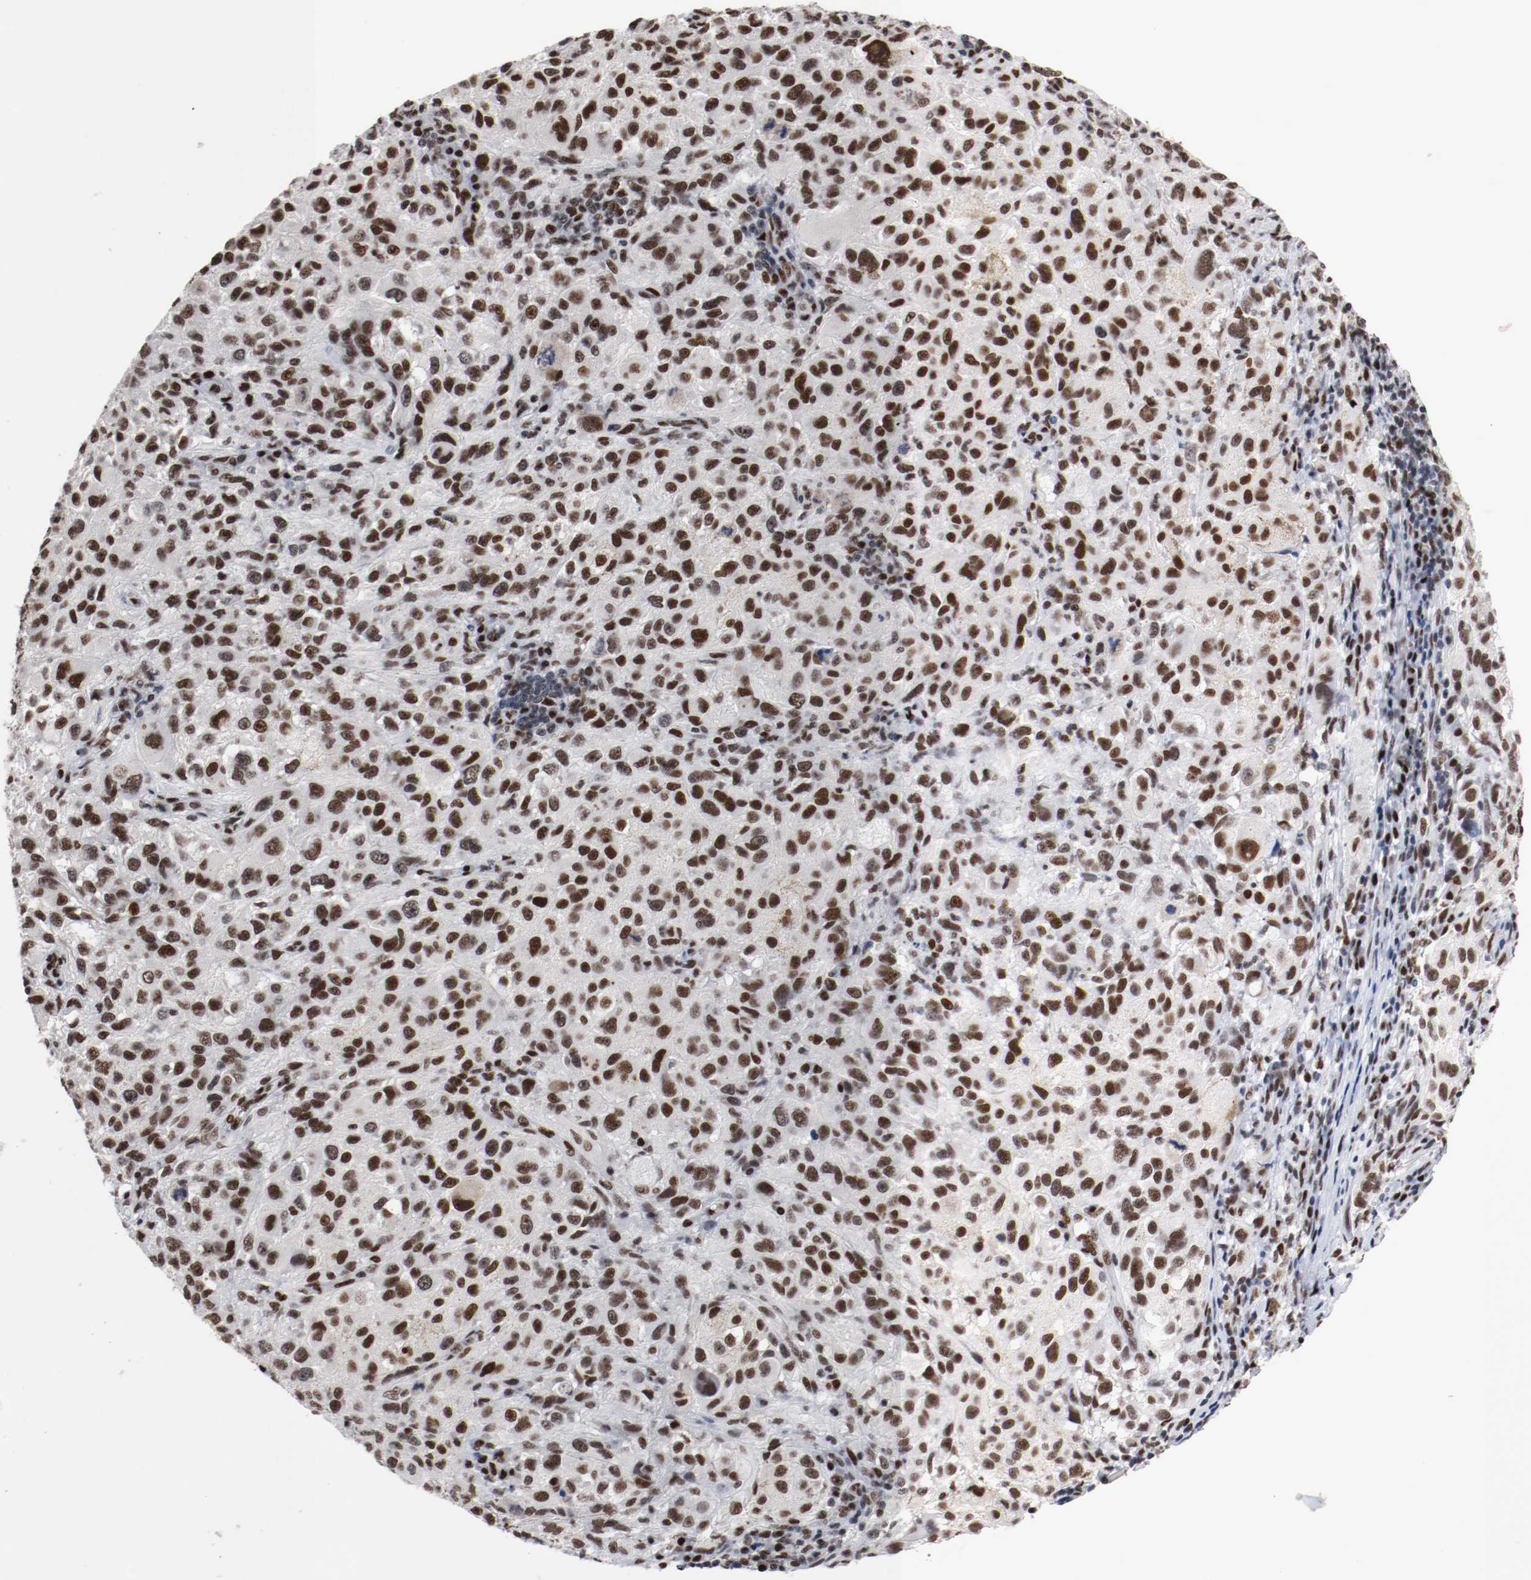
{"staining": {"intensity": "strong", "quantity": ">75%", "location": "nuclear"}, "tissue": "melanoma", "cell_type": "Tumor cells", "image_type": "cancer", "snomed": [{"axis": "morphology", "description": "Necrosis, NOS"}, {"axis": "morphology", "description": "Malignant melanoma, NOS"}, {"axis": "topography", "description": "Skin"}], "caption": "High-power microscopy captured an immunohistochemistry (IHC) micrograph of malignant melanoma, revealing strong nuclear positivity in approximately >75% of tumor cells.", "gene": "MEF2D", "patient": {"sex": "female", "age": 87}}